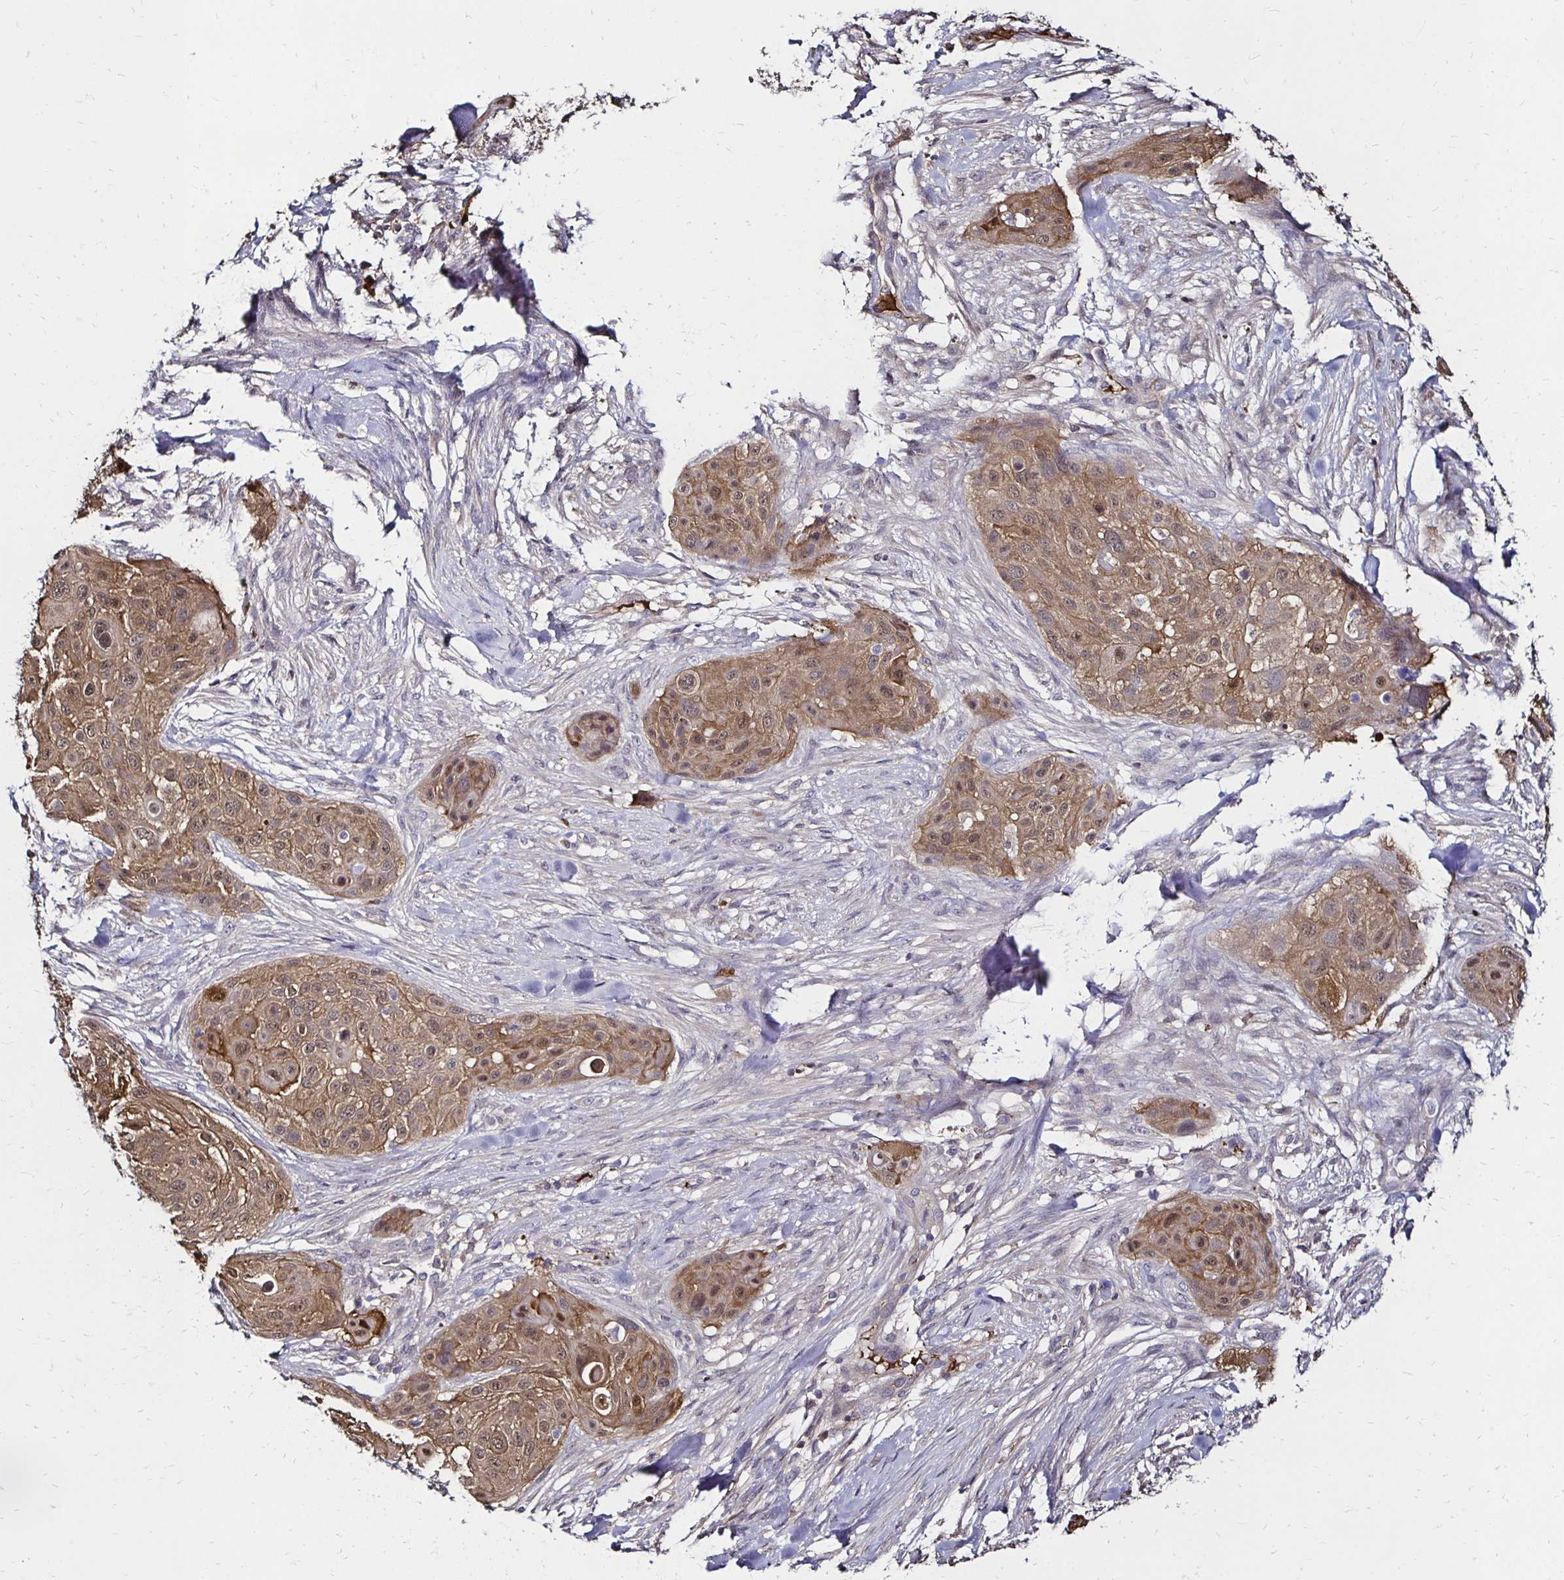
{"staining": {"intensity": "weak", "quantity": ">75%", "location": "cytoplasmic/membranous,nuclear"}, "tissue": "skin cancer", "cell_type": "Tumor cells", "image_type": "cancer", "snomed": [{"axis": "morphology", "description": "Squamous cell carcinoma, NOS"}, {"axis": "topography", "description": "Skin"}], "caption": "High-power microscopy captured an immunohistochemistry (IHC) histopathology image of skin cancer, revealing weak cytoplasmic/membranous and nuclear expression in about >75% of tumor cells.", "gene": "TXN", "patient": {"sex": "female", "age": 87}}